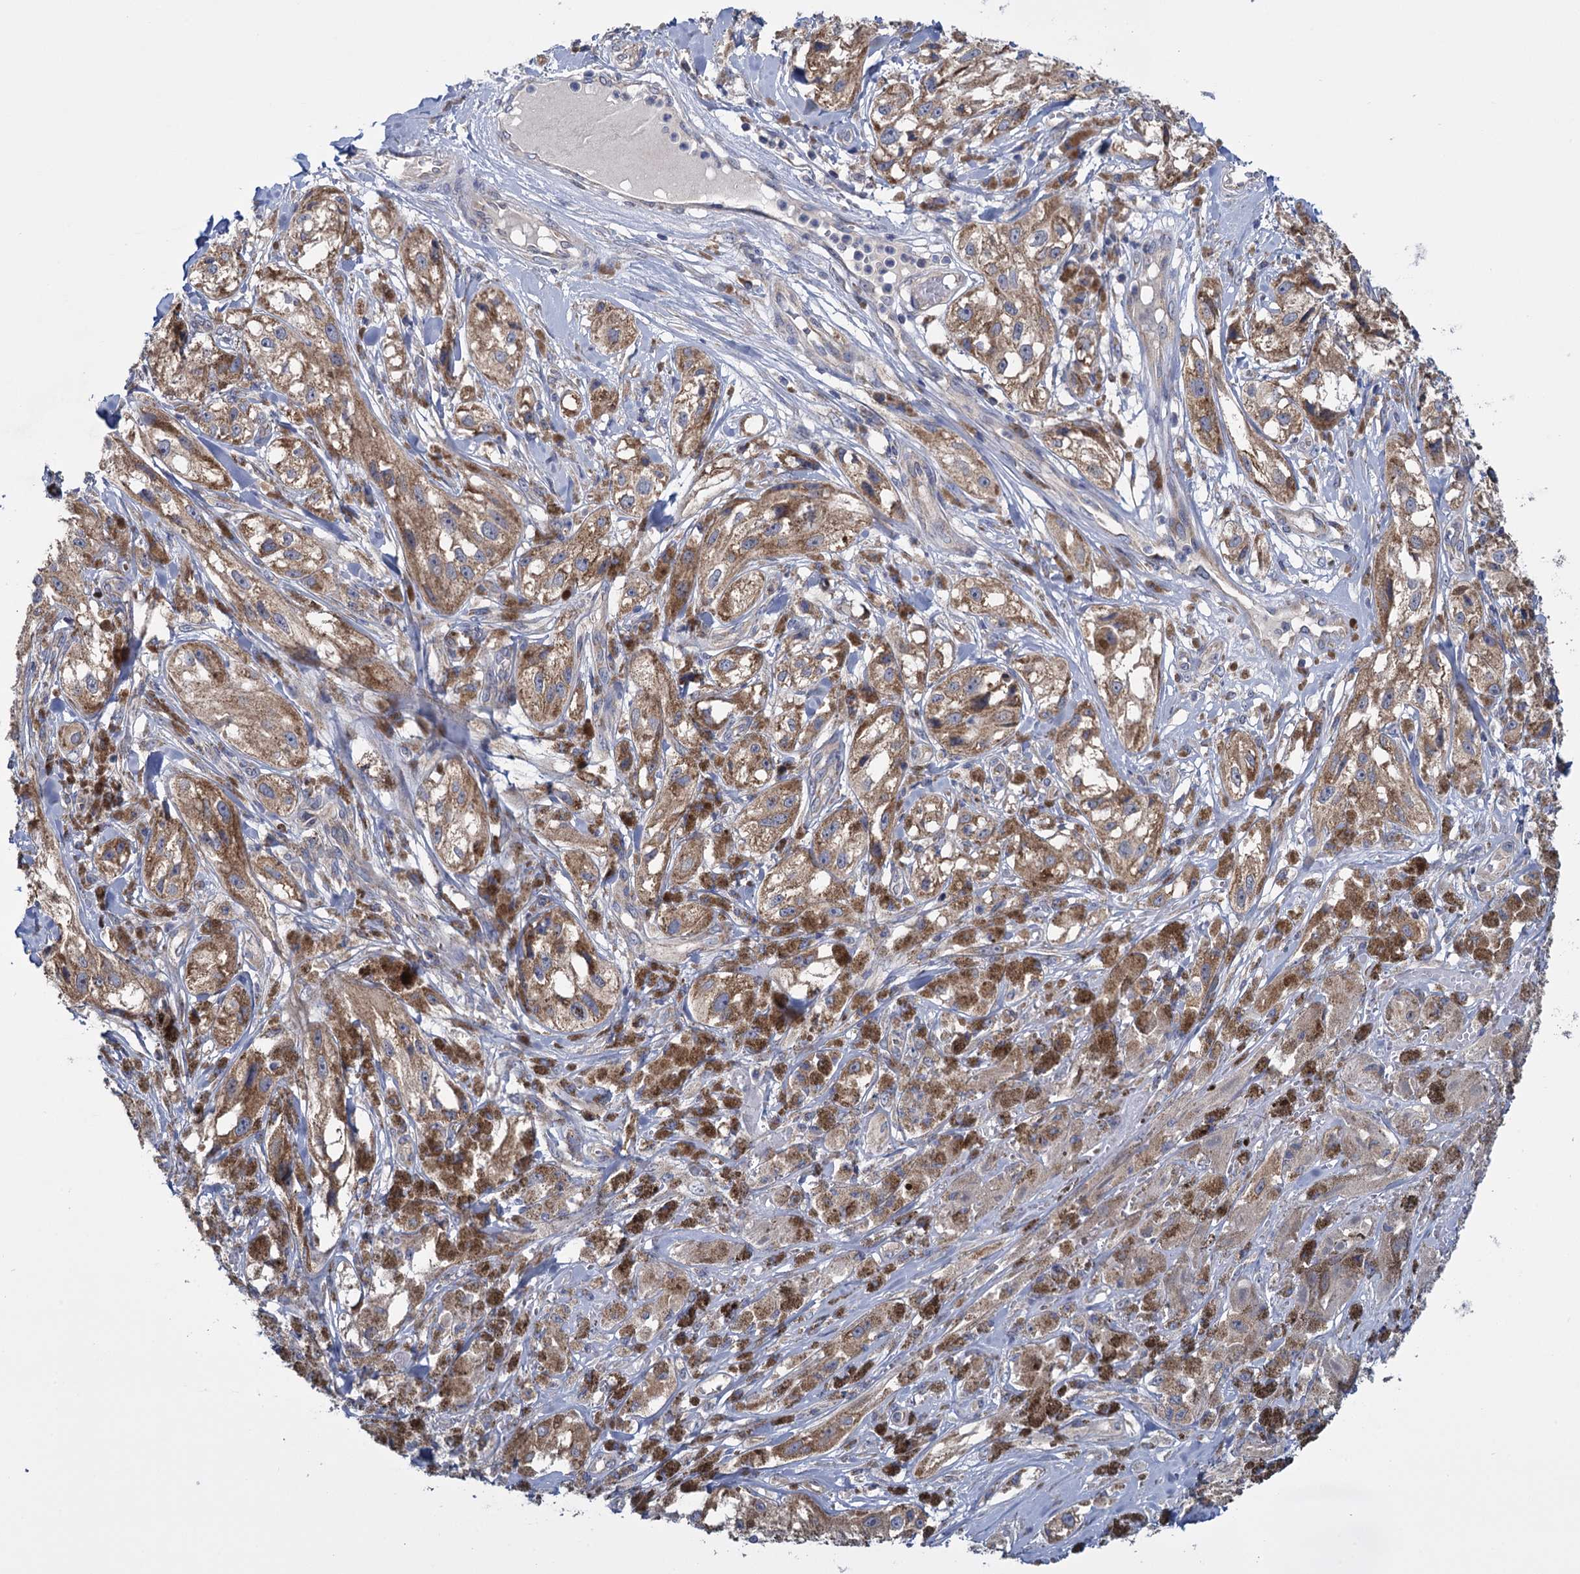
{"staining": {"intensity": "moderate", "quantity": ">75%", "location": "cytoplasmic/membranous"}, "tissue": "melanoma", "cell_type": "Tumor cells", "image_type": "cancer", "snomed": [{"axis": "morphology", "description": "Malignant melanoma, NOS"}, {"axis": "topography", "description": "Skin"}], "caption": "Moderate cytoplasmic/membranous protein staining is identified in about >75% of tumor cells in malignant melanoma.", "gene": "GSTM2", "patient": {"sex": "male", "age": 88}}